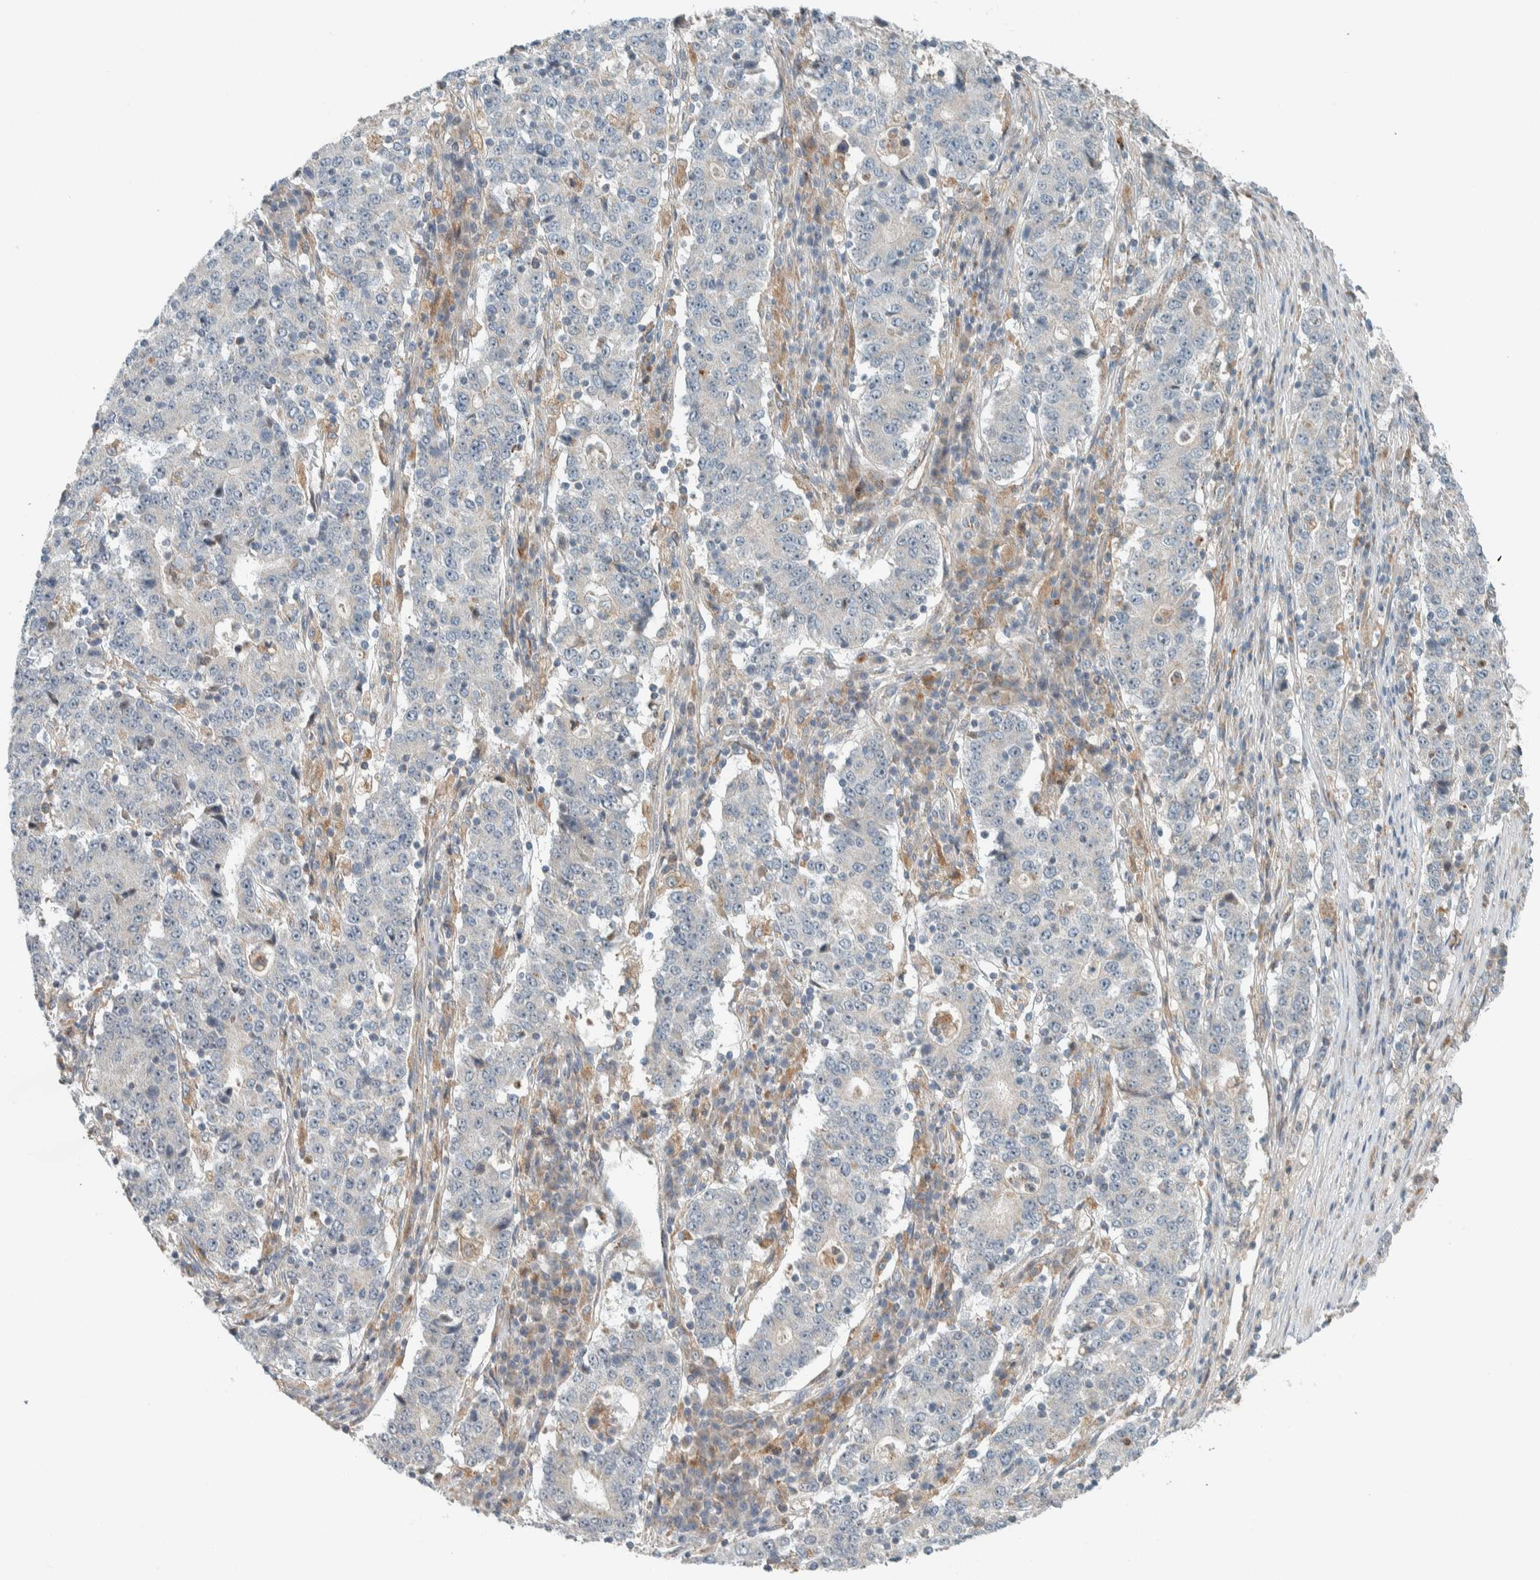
{"staining": {"intensity": "negative", "quantity": "none", "location": "none"}, "tissue": "stomach cancer", "cell_type": "Tumor cells", "image_type": "cancer", "snomed": [{"axis": "morphology", "description": "Adenocarcinoma, NOS"}, {"axis": "topography", "description": "Stomach"}], "caption": "This is an immunohistochemistry image of human stomach cancer (adenocarcinoma). There is no positivity in tumor cells.", "gene": "SLFN12L", "patient": {"sex": "male", "age": 59}}